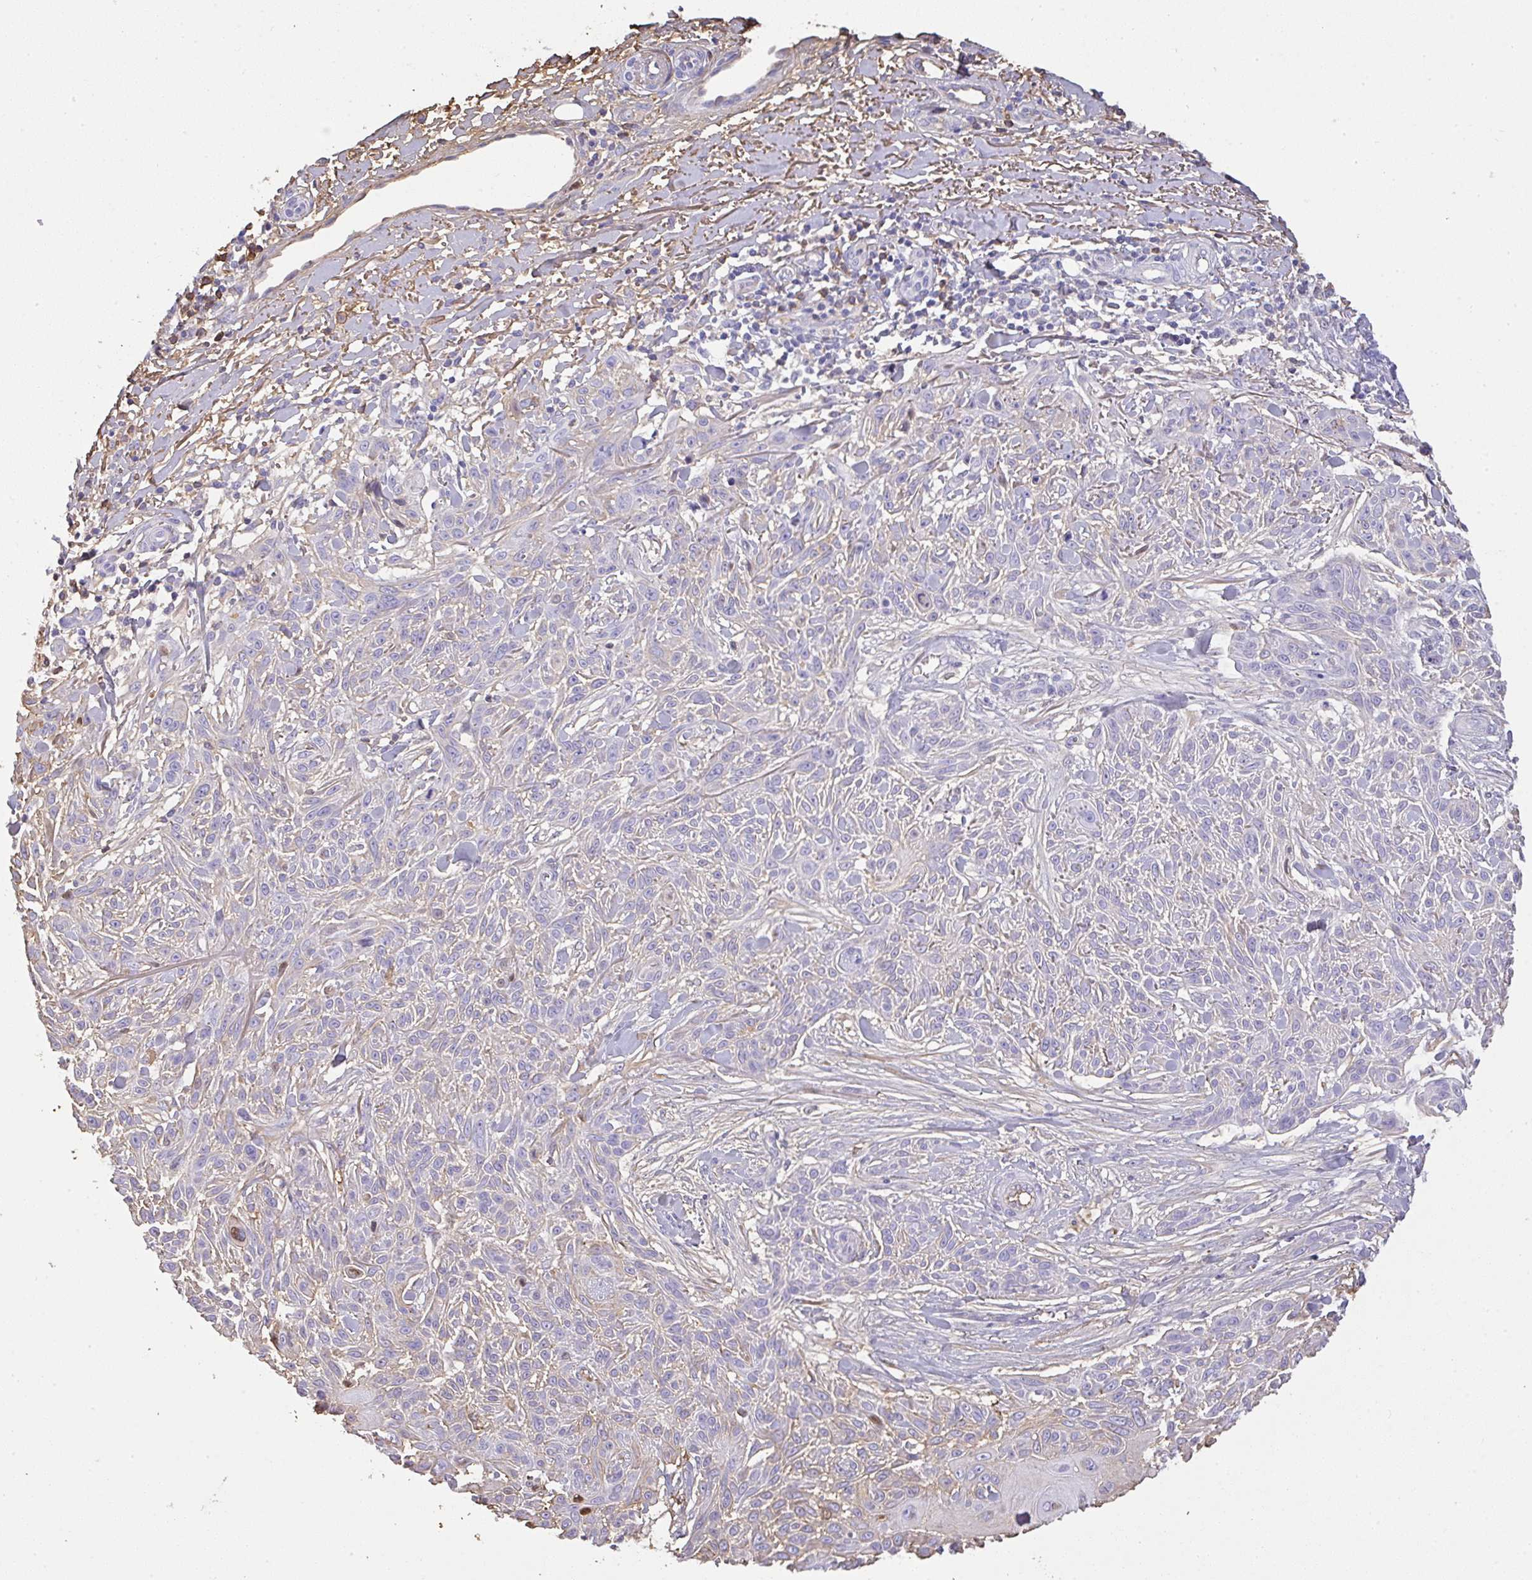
{"staining": {"intensity": "negative", "quantity": "none", "location": "none"}, "tissue": "skin cancer", "cell_type": "Tumor cells", "image_type": "cancer", "snomed": [{"axis": "morphology", "description": "Squamous cell carcinoma, NOS"}, {"axis": "topography", "description": "Skin"}], "caption": "Photomicrograph shows no significant protein positivity in tumor cells of skin cancer (squamous cell carcinoma). The staining was performed using DAB to visualize the protein expression in brown, while the nuclei were stained in blue with hematoxylin (Magnification: 20x).", "gene": "SMYD5", "patient": {"sex": "male", "age": 86}}